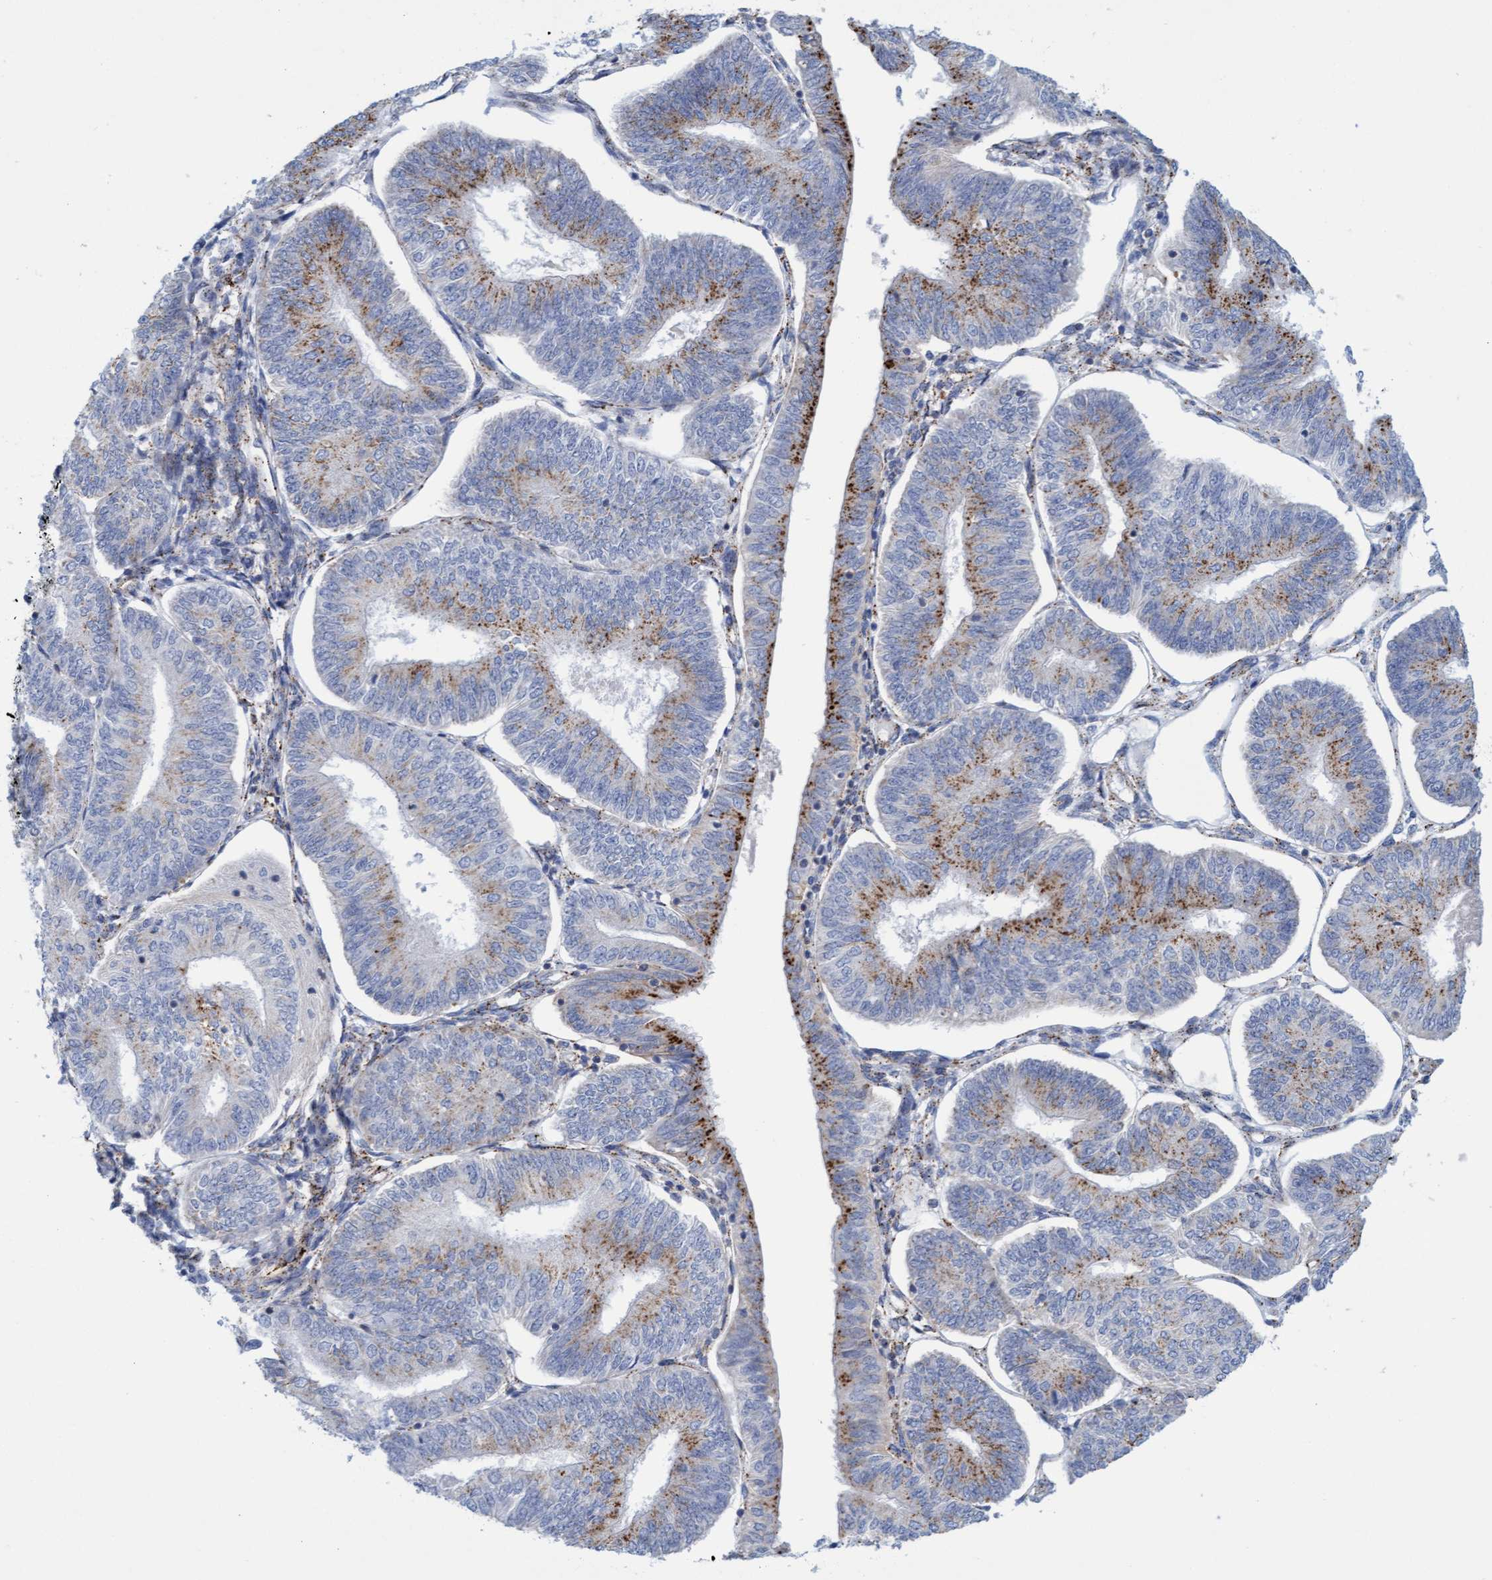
{"staining": {"intensity": "moderate", "quantity": "25%-75%", "location": "cytoplasmic/membranous"}, "tissue": "endometrial cancer", "cell_type": "Tumor cells", "image_type": "cancer", "snomed": [{"axis": "morphology", "description": "Adenocarcinoma, NOS"}, {"axis": "topography", "description": "Endometrium"}], "caption": "This micrograph demonstrates IHC staining of endometrial cancer, with medium moderate cytoplasmic/membranous positivity in about 25%-75% of tumor cells.", "gene": "SGSH", "patient": {"sex": "female", "age": 58}}